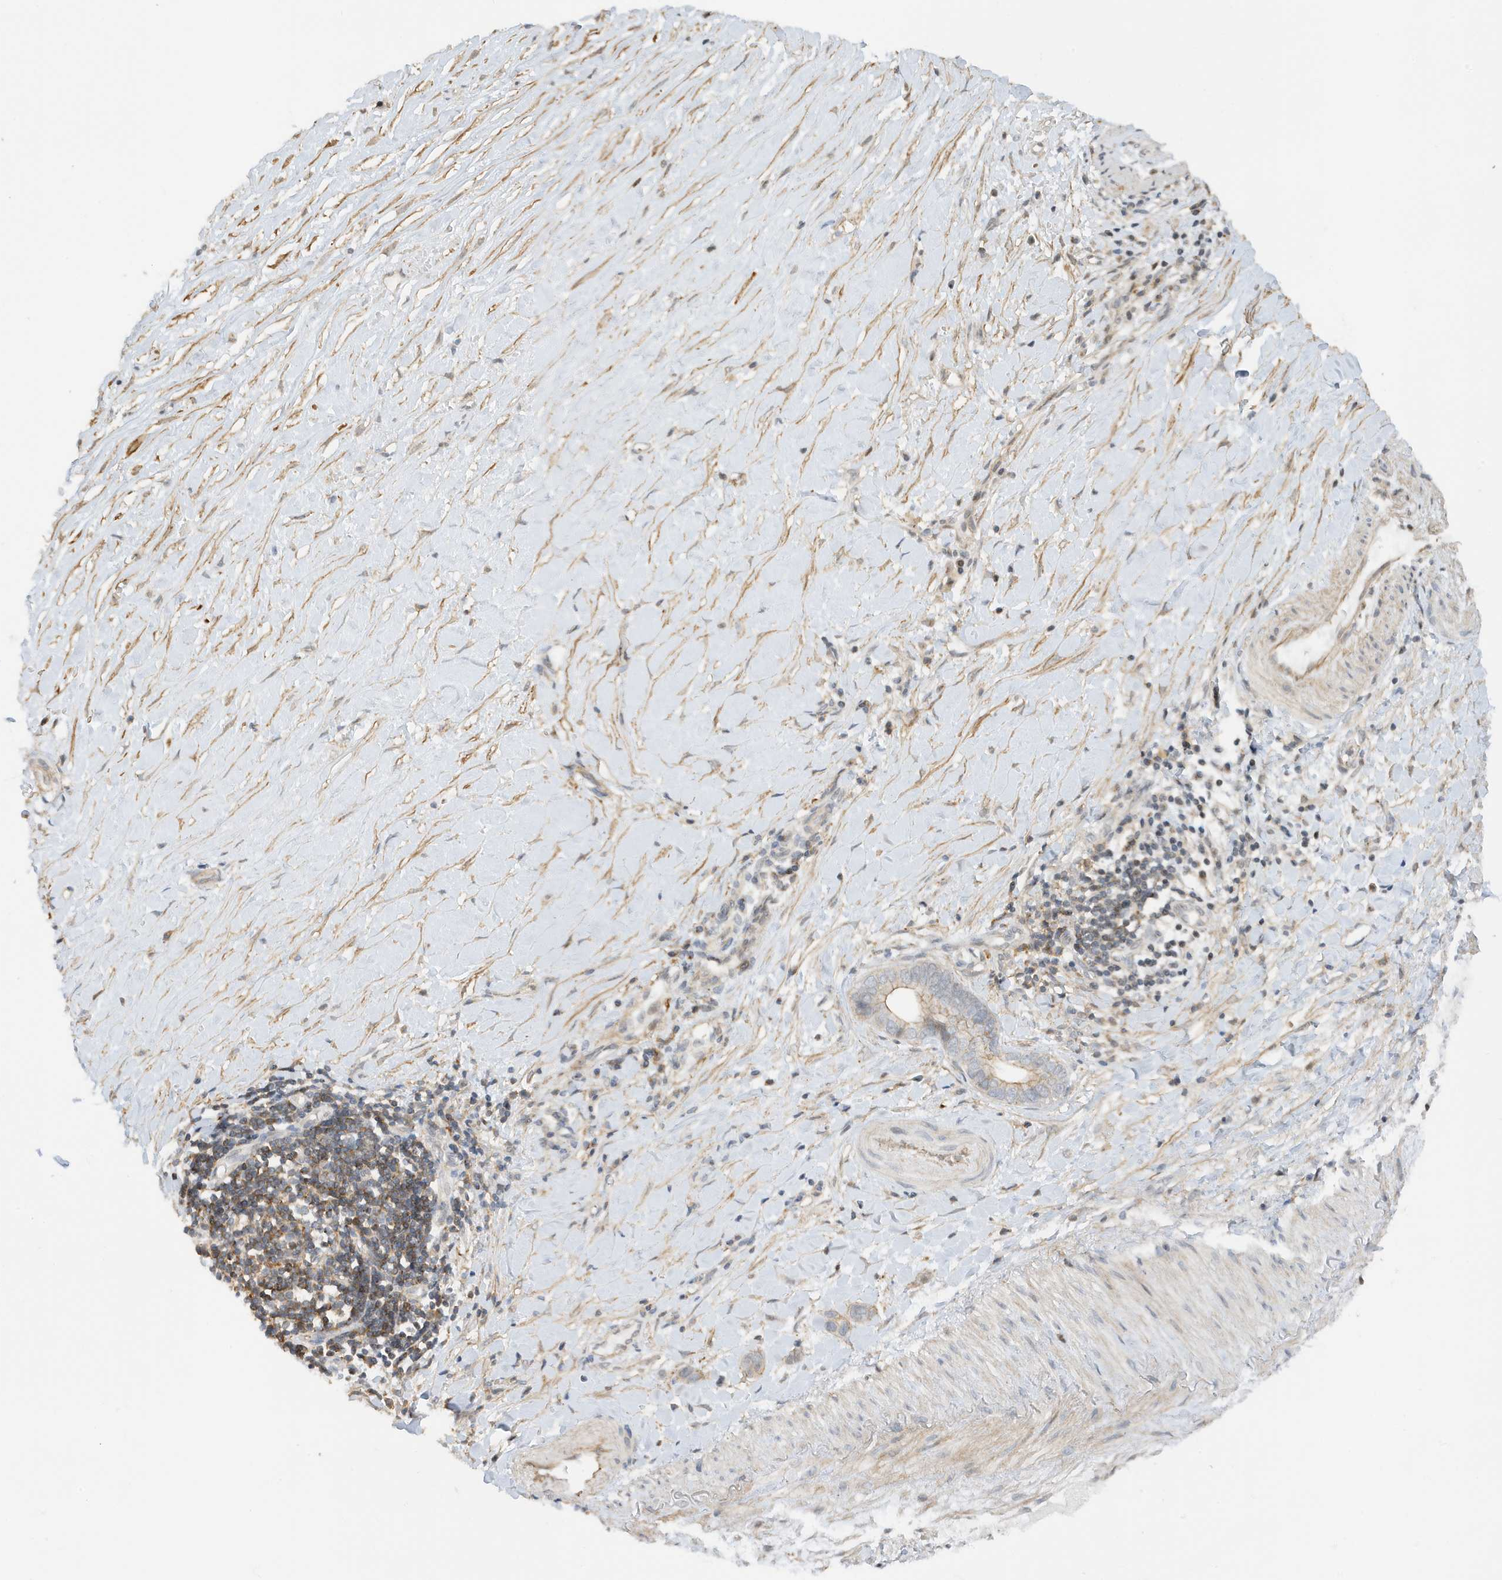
{"staining": {"intensity": "weak", "quantity": "25%-75%", "location": "cytoplasmic/membranous"}, "tissue": "liver cancer", "cell_type": "Tumor cells", "image_type": "cancer", "snomed": [{"axis": "morphology", "description": "Cholangiocarcinoma"}, {"axis": "topography", "description": "Liver"}], "caption": "IHC of liver cancer (cholangiocarcinoma) displays low levels of weak cytoplasmic/membranous staining in about 25%-75% of tumor cells. Using DAB (brown) and hematoxylin (blue) stains, captured at high magnification using brightfield microscopy.", "gene": "TATDN3", "patient": {"sex": "female", "age": 79}}